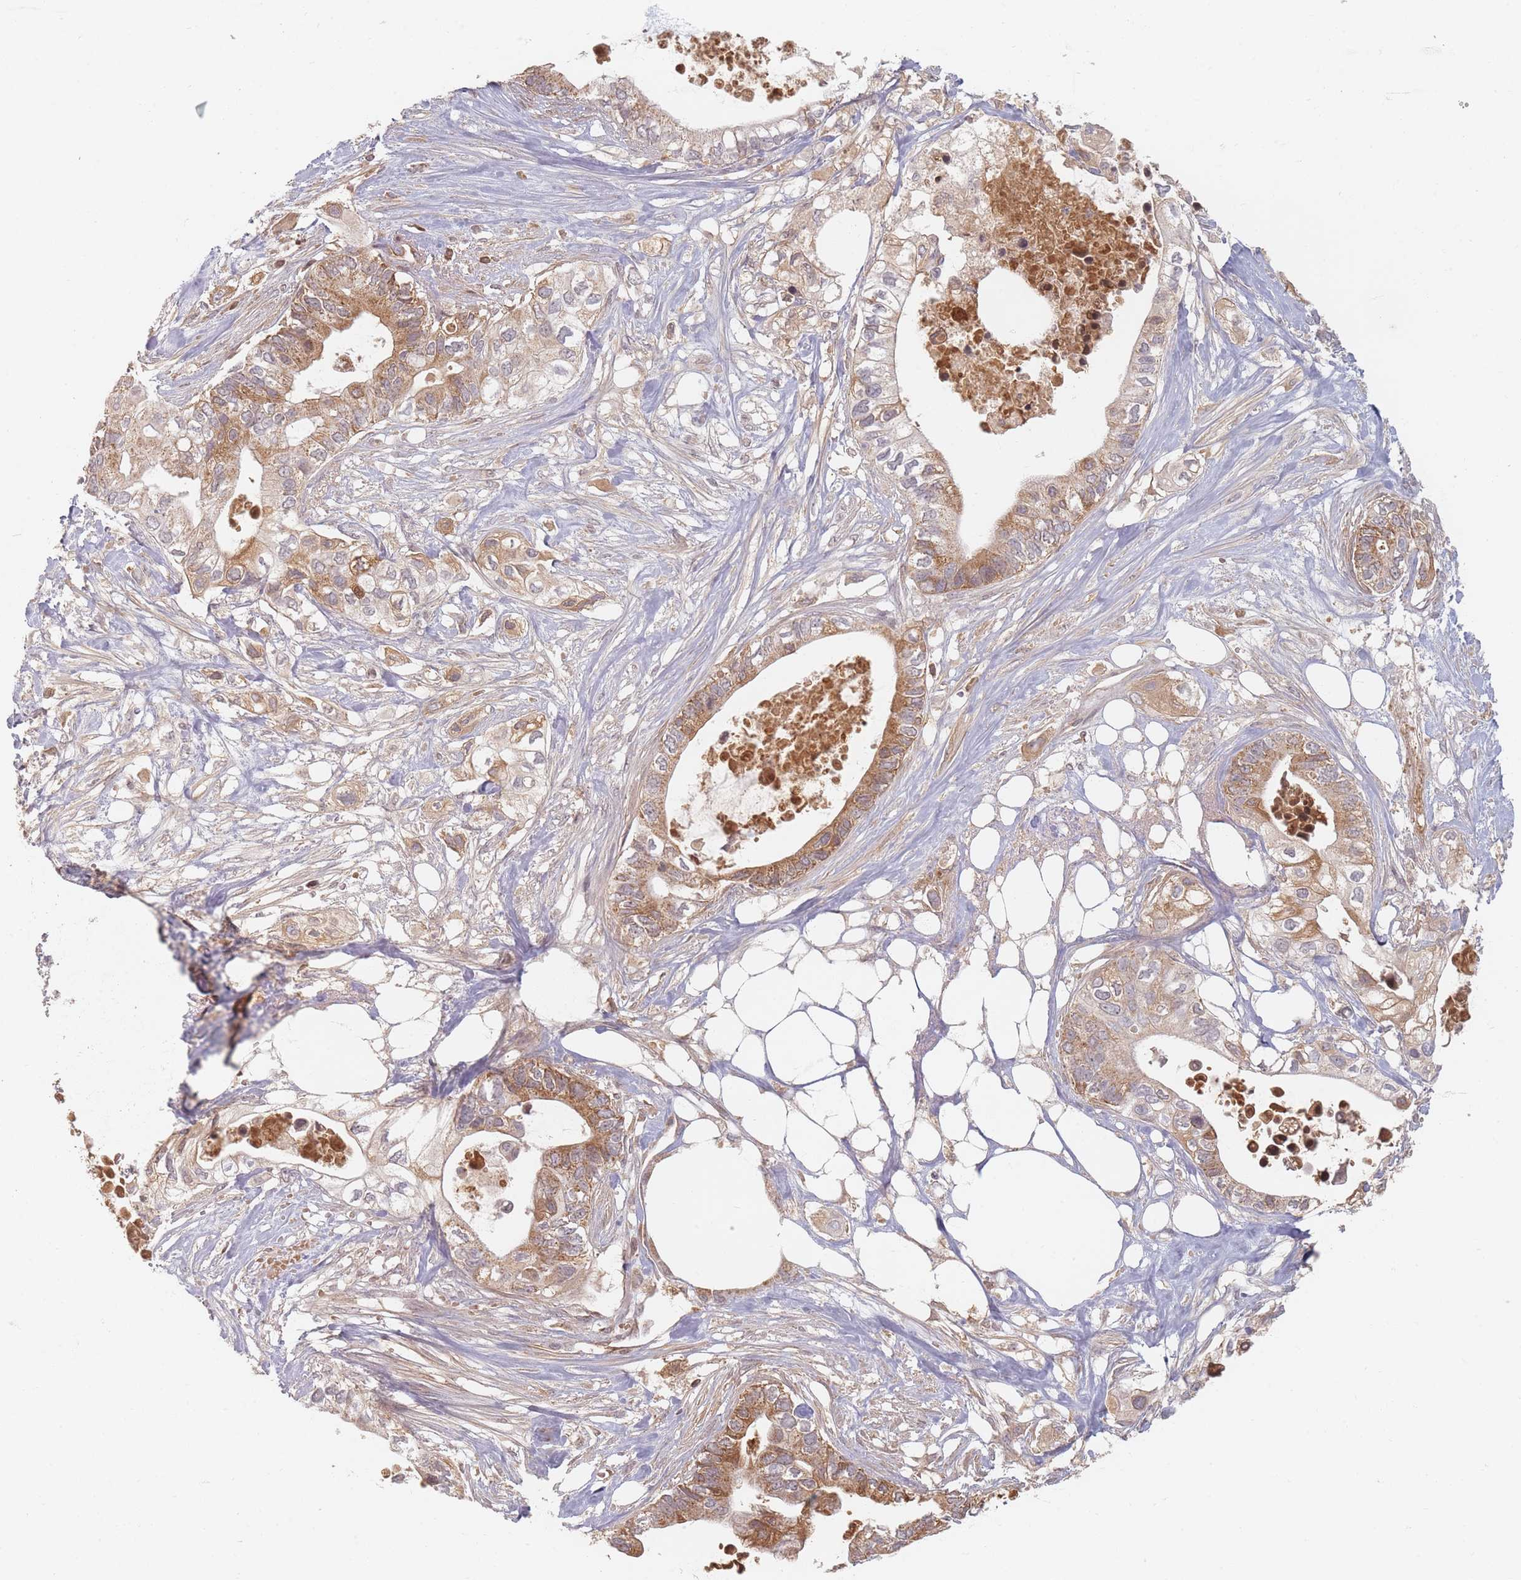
{"staining": {"intensity": "moderate", "quantity": ">75%", "location": "cytoplasmic/membranous"}, "tissue": "pancreatic cancer", "cell_type": "Tumor cells", "image_type": "cancer", "snomed": [{"axis": "morphology", "description": "Adenocarcinoma, NOS"}, {"axis": "topography", "description": "Pancreas"}], "caption": "Immunohistochemical staining of pancreatic cancer (adenocarcinoma) exhibits medium levels of moderate cytoplasmic/membranous expression in about >75% of tumor cells.", "gene": "OR2M4", "patient": {"sex": "female", "age": 63}}